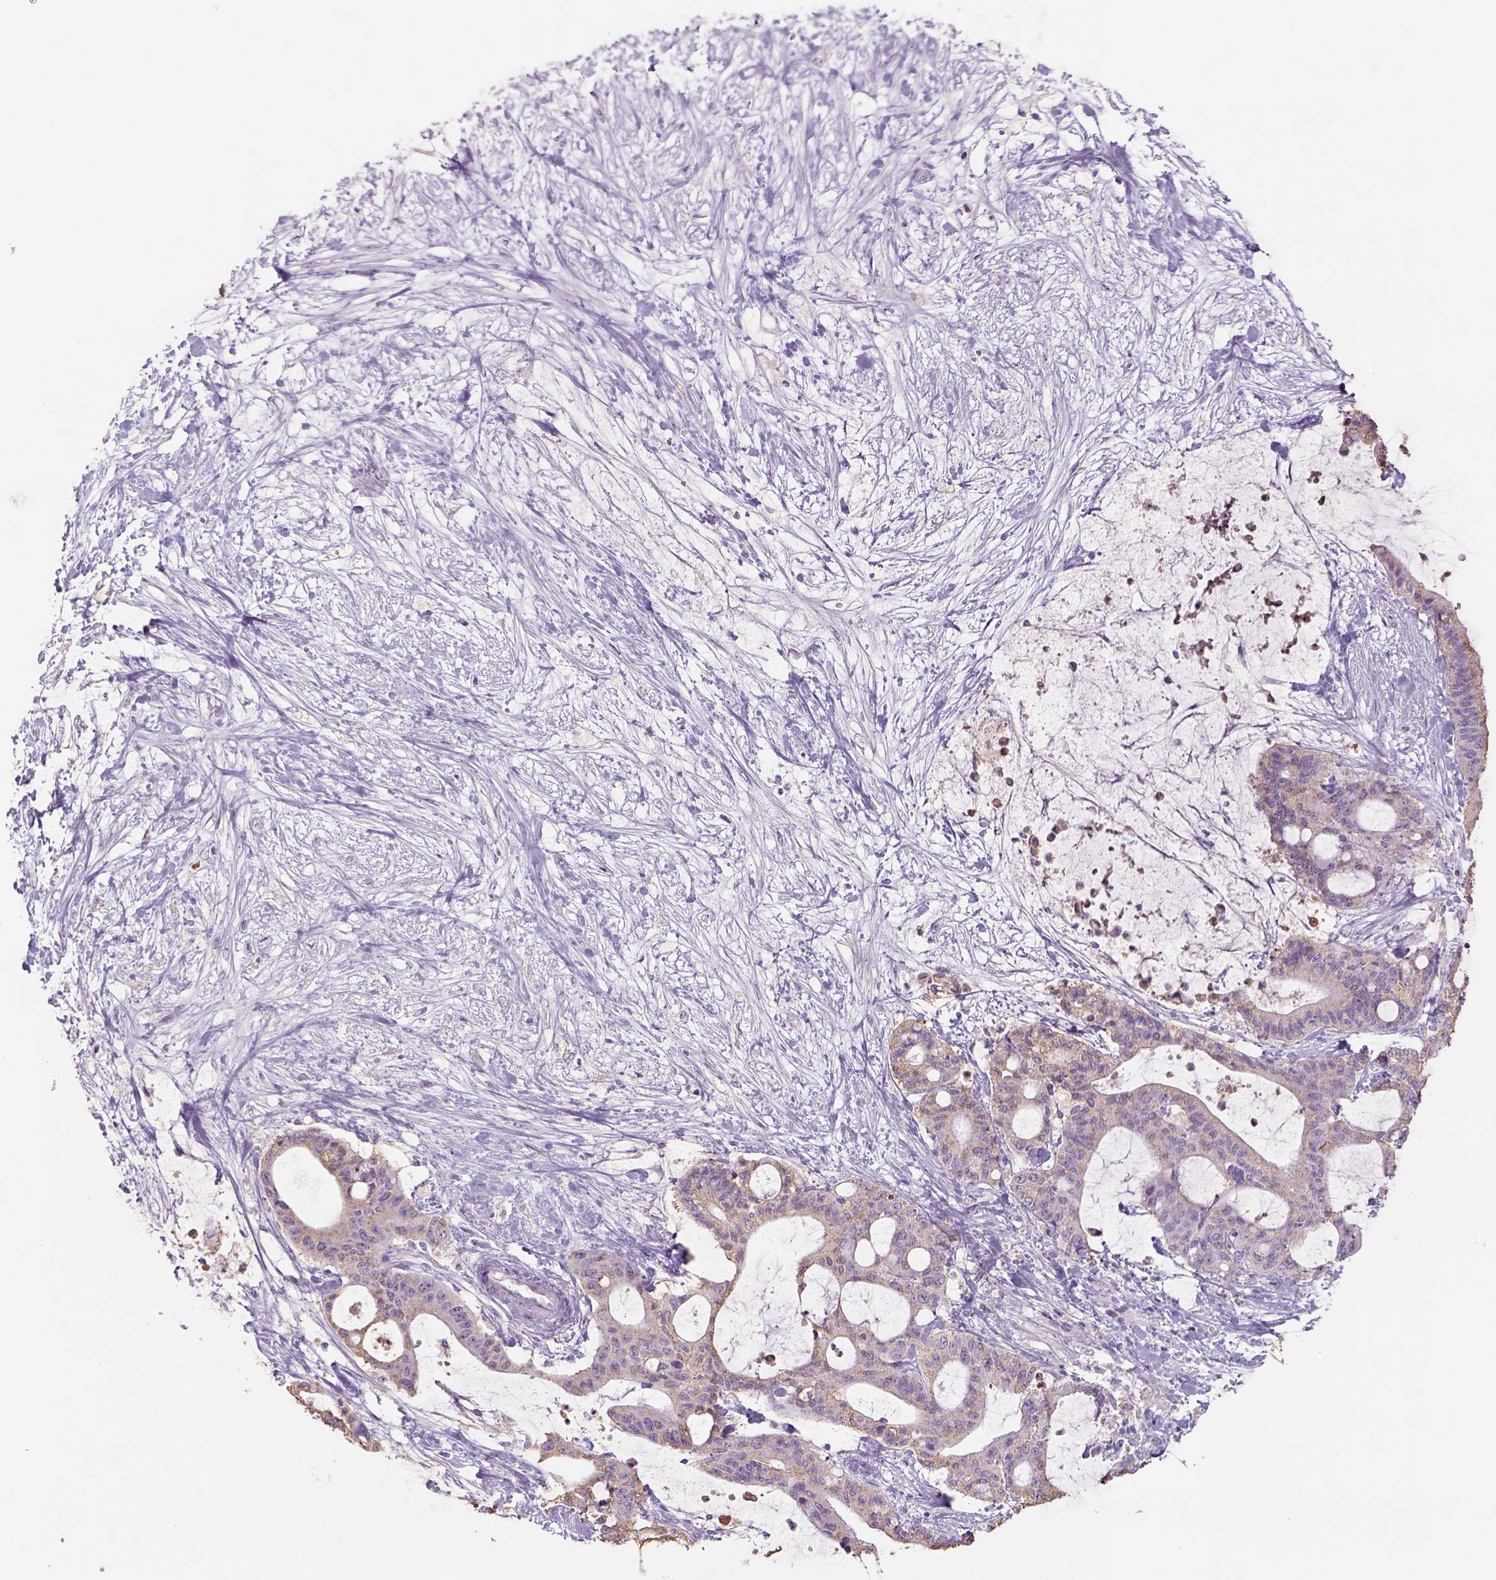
{"staining": {"intensity": "weak", "quantity": "25%-75%", "location": "cytoplasmic/membranous"}, "tissue": "liver cancer", "cell_type": "Tumor cells", "image_type": "cancer", "snomed": [{"axis": "morphology", "description": "Cholangiocarcinoma"}, {"axis": "topography", "description": "Liver"}], "caption": "High-power microscopy captured an immunohistochemistry (IHC) image of cholangiocarcinoma (liver), revealing weak cytoplasmic/membranous staining in about 25%-75% of tumor cells.", "gene": "NAALAD2", "patient": {"sex": "female", "age": 73}}